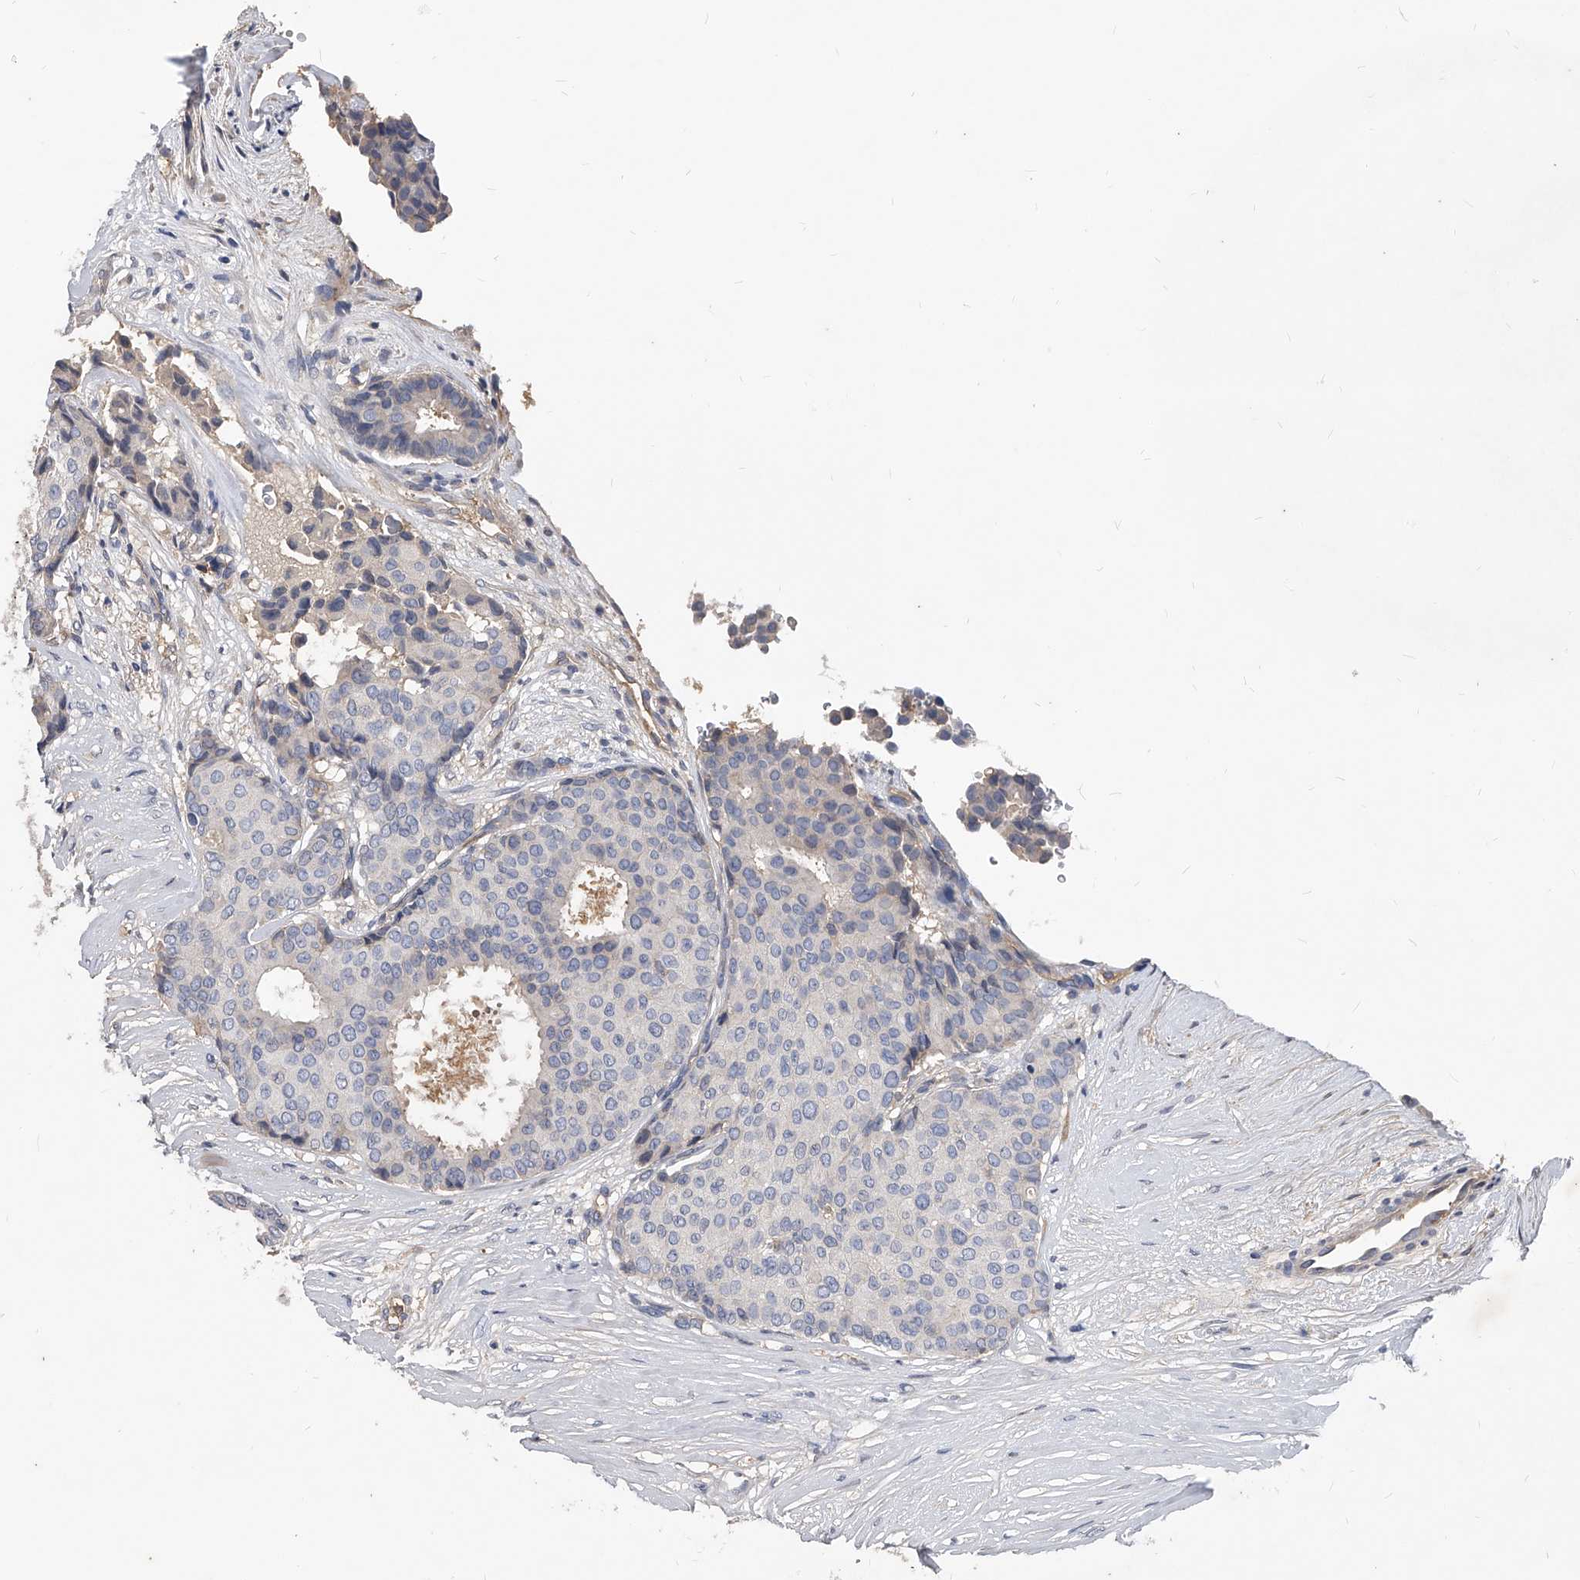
{"staining": {"intensity": "negative", "quantity": "none", "location": "none"}, "tissue": "breast cancer", "cell_type": "Tumor cells", "image_type": "cancer", "snomed": [{"axis": "morphology", "description": "Duct carcinoma"}, {"axis": "topography", "description": "Breast"}], "caption": "This photomicrograph is of infiltrating ductal carcinoma (breast) stained with immunohistochemistry (IHC) to label a protein in brown with the nuclei are counter-stained blue. There is no positivity in tumor cells.", "gene": "HOMER3", "patient": {"sex": "female", "age": 75}}